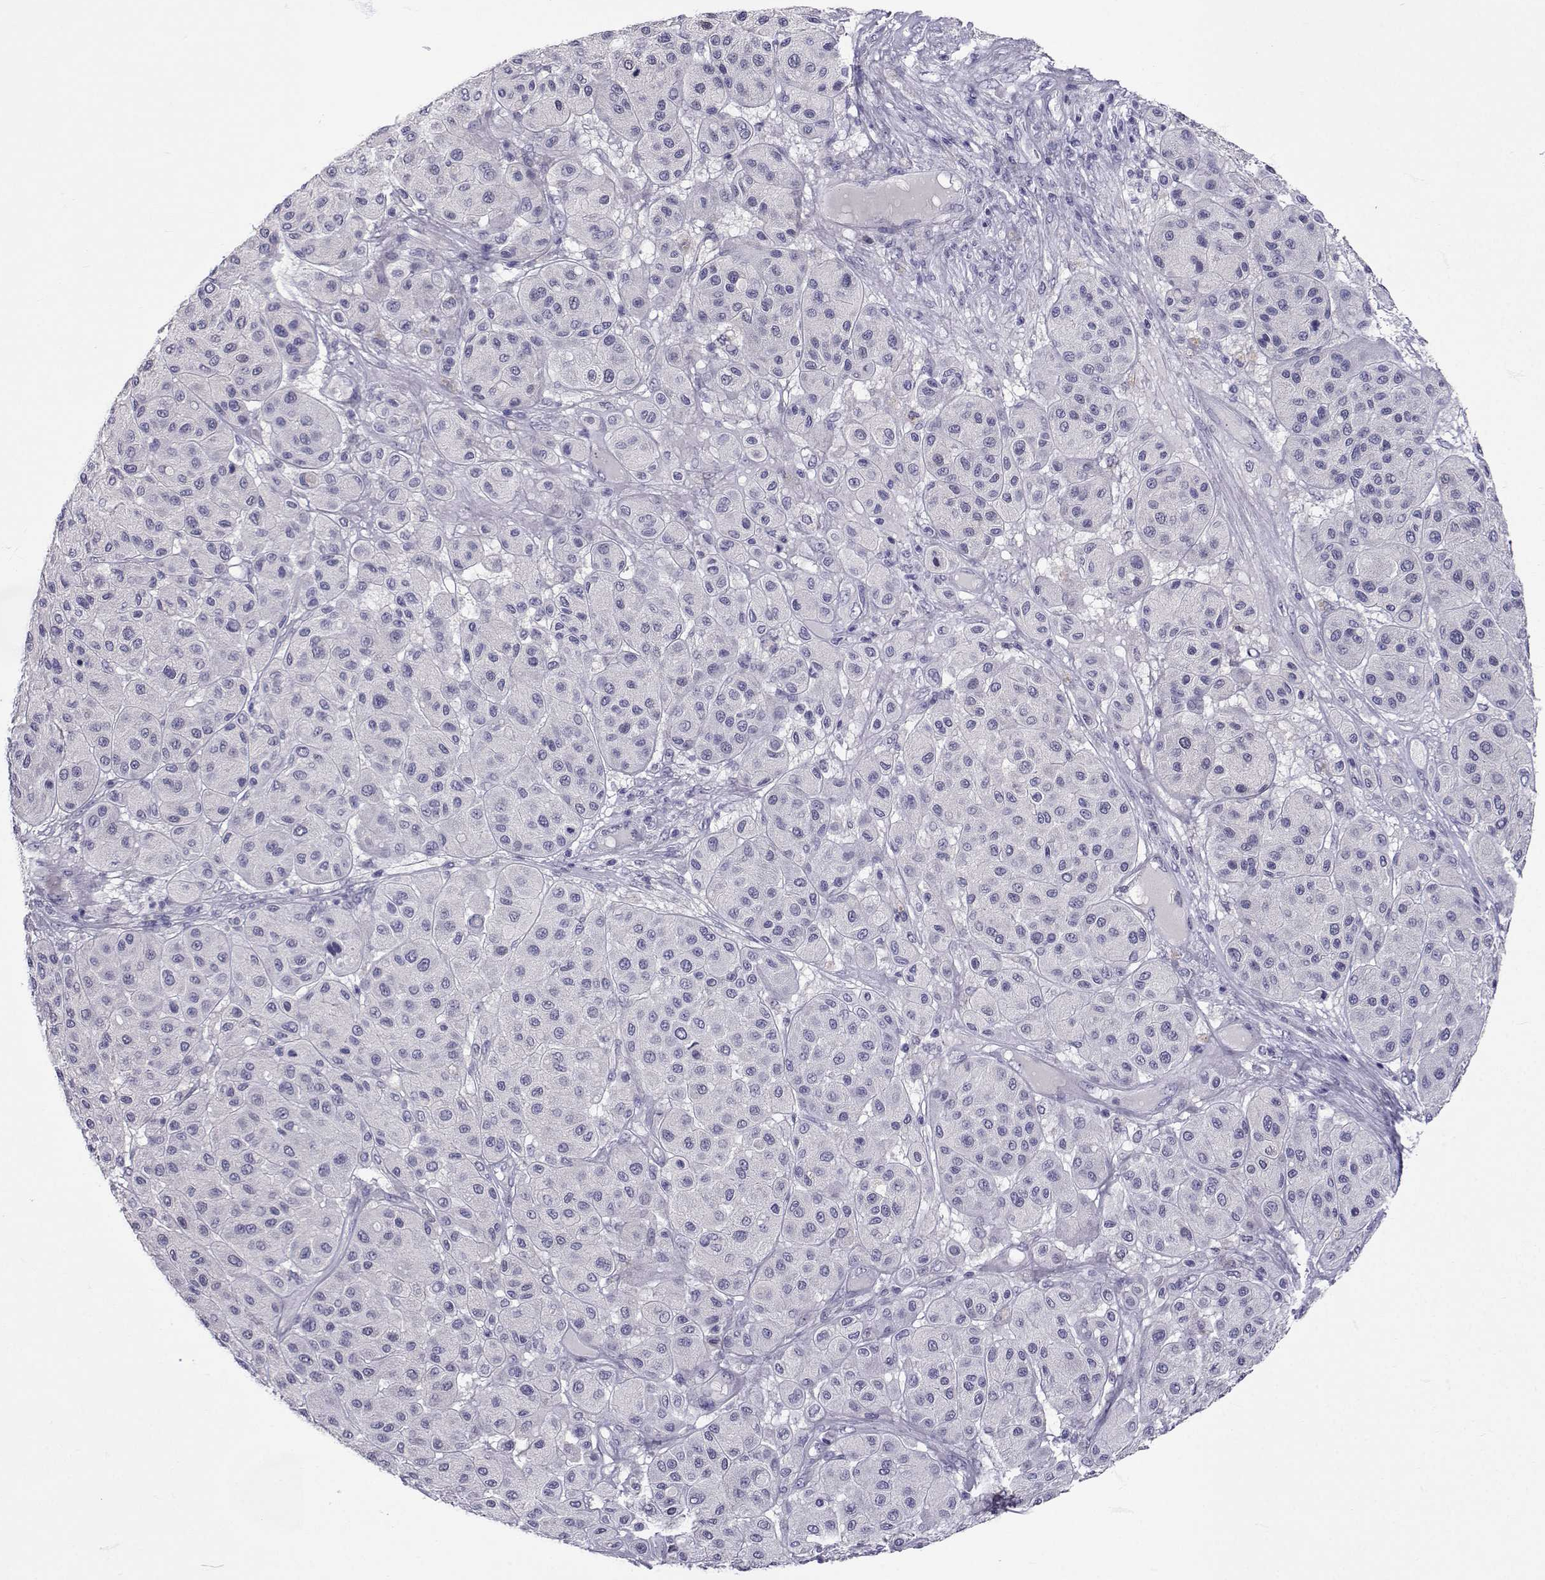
{"staining": {"intensity": "negative", "quantity": "none", "location": "none"}, "tissue": "melanoma", "cell_type": "Tumor cells", "image_type": "cancer", "snomed": [{"axis": "morphology", "description": "Malignant melanoma, Metastatic site"}, {"axis": "topography", "description": "Smooth muscle"}], "caption": "Human melanoma stained for a protein using IHC demonstrates no positivity in tumor cells.", "gene": "SLC6A3", "patient": {"sex": "male", "age": 41}}